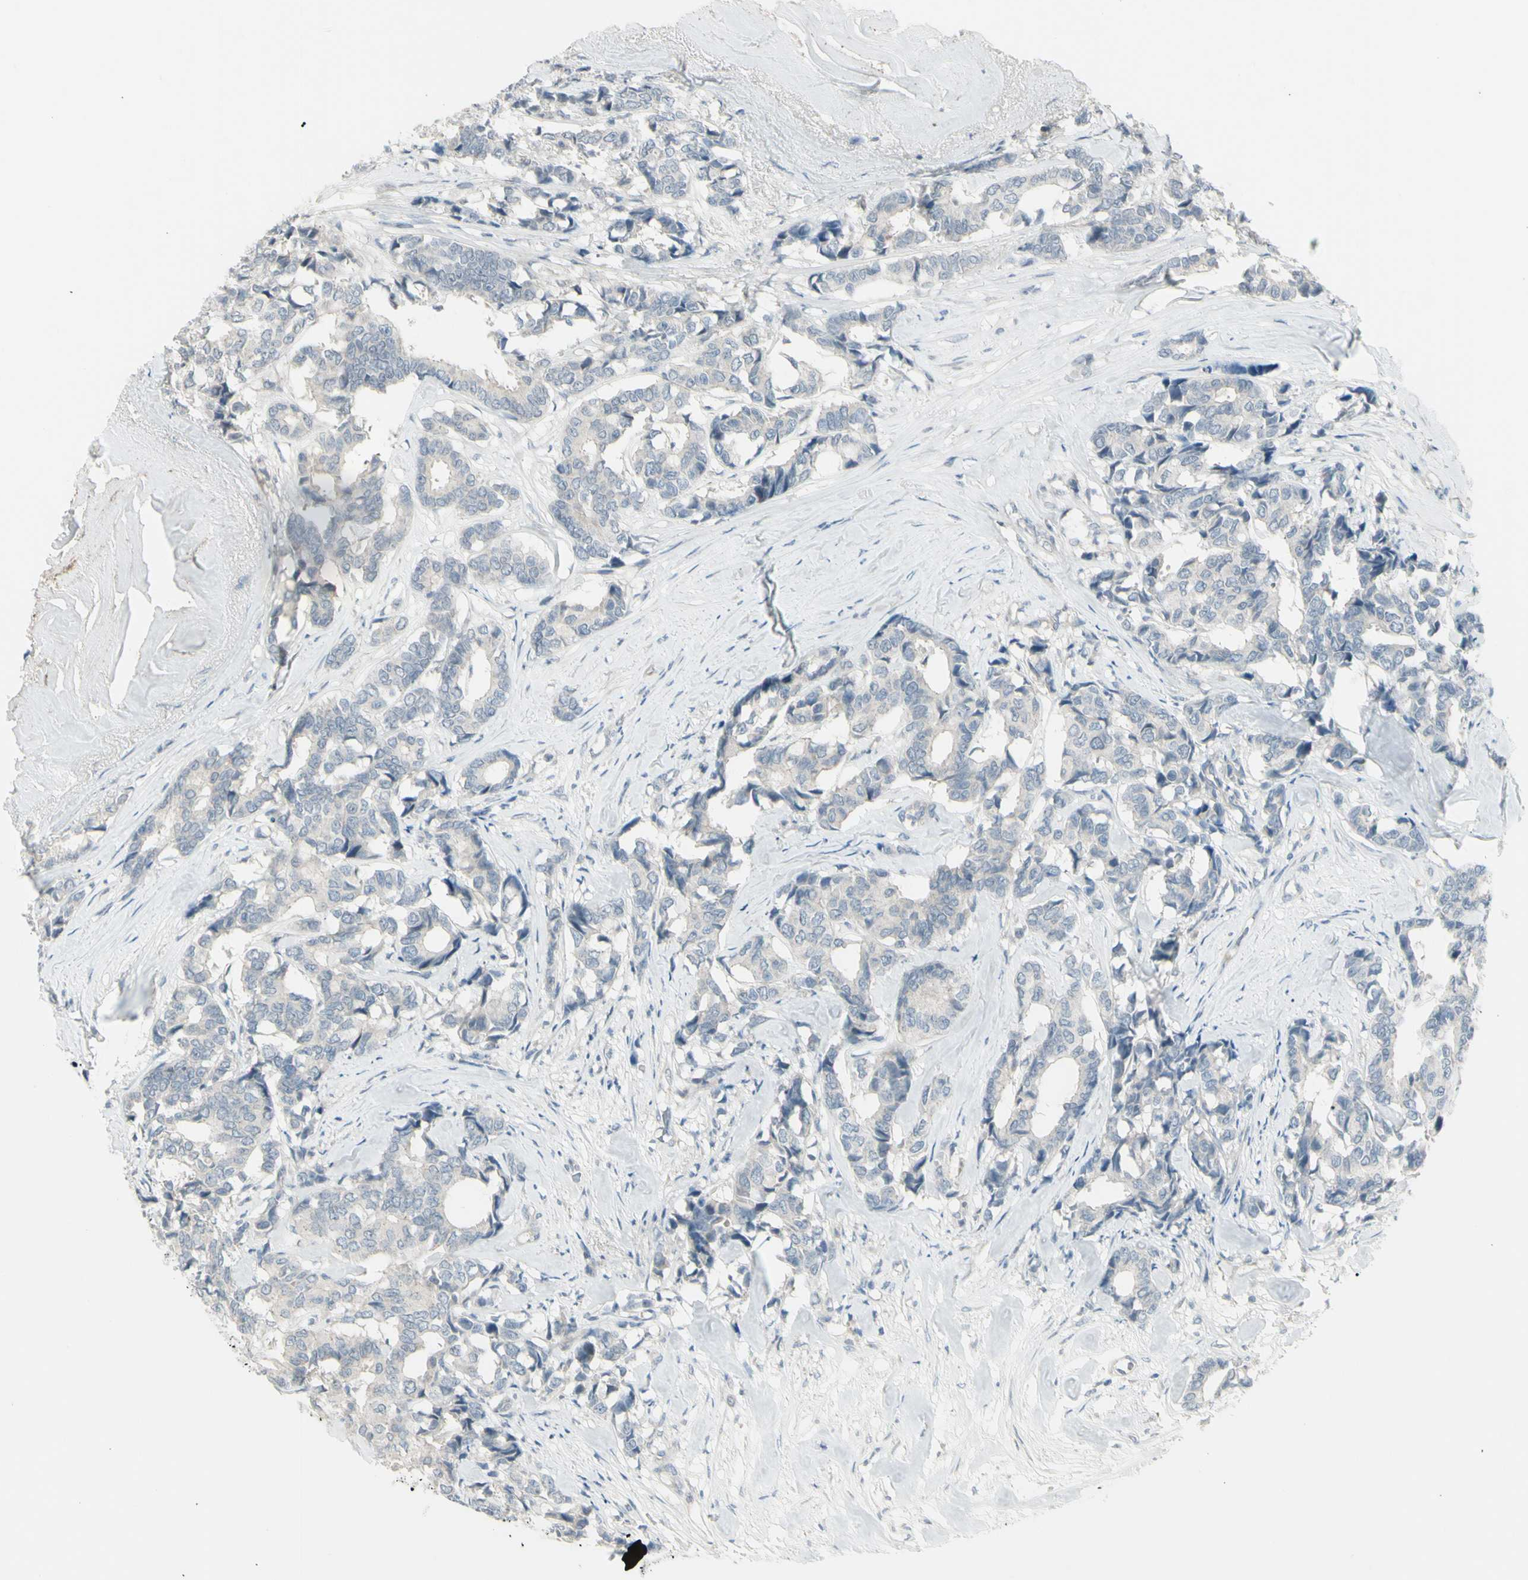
{"staining": {"intensity": "negative", "quantity": "none", "location": "none"}, "tissue": "breast cancer", "cell_type": "Tumor cells", "image_type": "cancer", "snomed": [{"axis": "morphology", "description": "Duct carcinoma"}, {"axis": "topography", "description": "Breast"}], "caption": "Breast cancer (infiltrating ductal carcinoma) stained for a protein using IHC demonstrates no staining tumor cells.", "gene": "SH3GL2", "patient": {"sex": "female", "age": 87}}